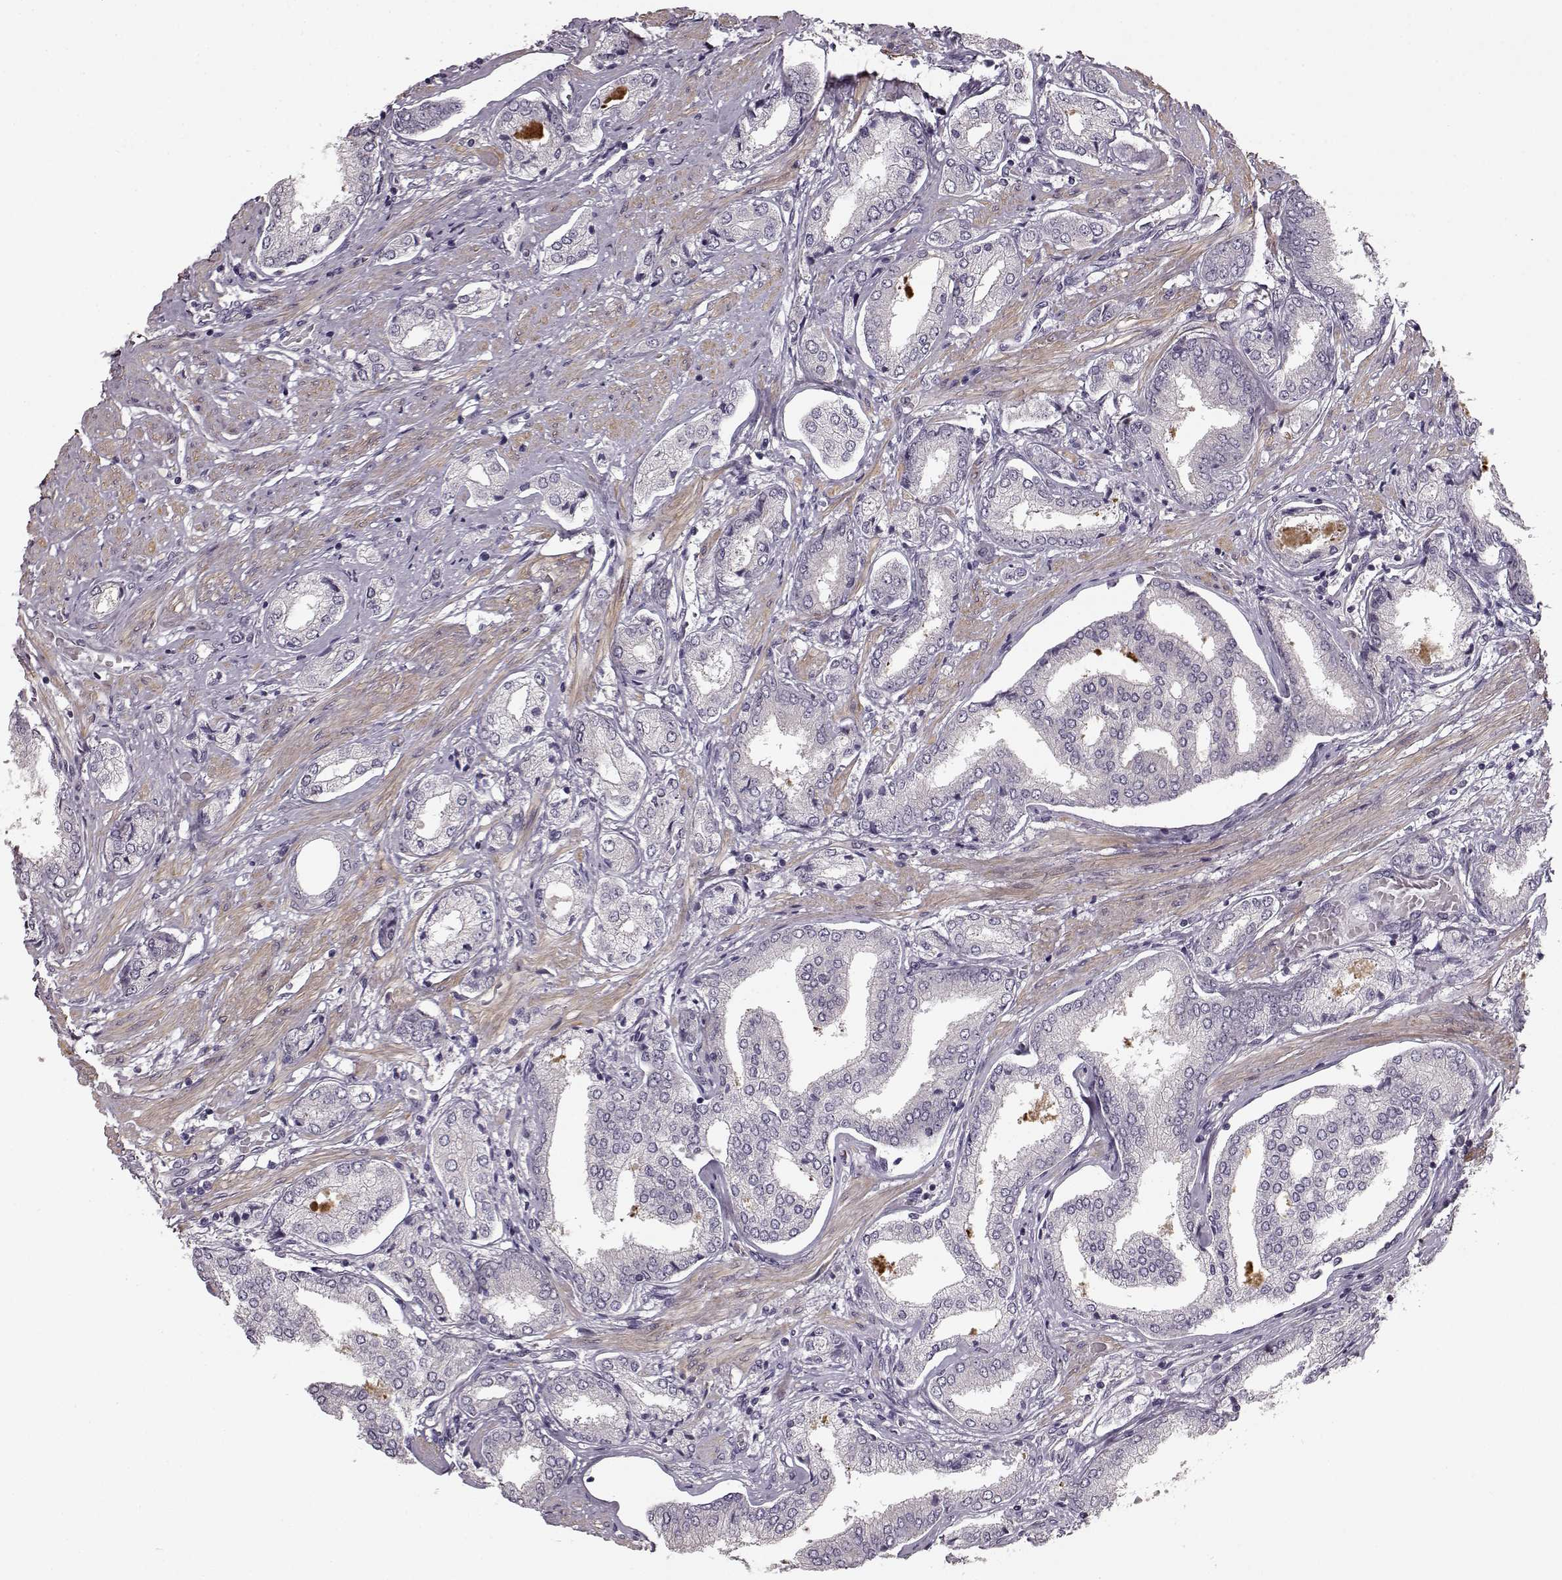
{"staining": {"intensity": "negative", "quantity": "none", "location": "none"}, "tissue": "prostate cancer", "cell_type": "Tumor cells", "image_type": "cancer", "snomed": [{"axis": "morphology", "description": "Adenocarcinoma, NOS"}, {"axis": "topography", "description": "Prostate"}], "caption": "This is a micrograph of IHC staining of adenocarcinoma (prostate), which shows no positivity in tumor cells.", "gene": "MTR", "patient": {"sex": "male", "age": 63}}